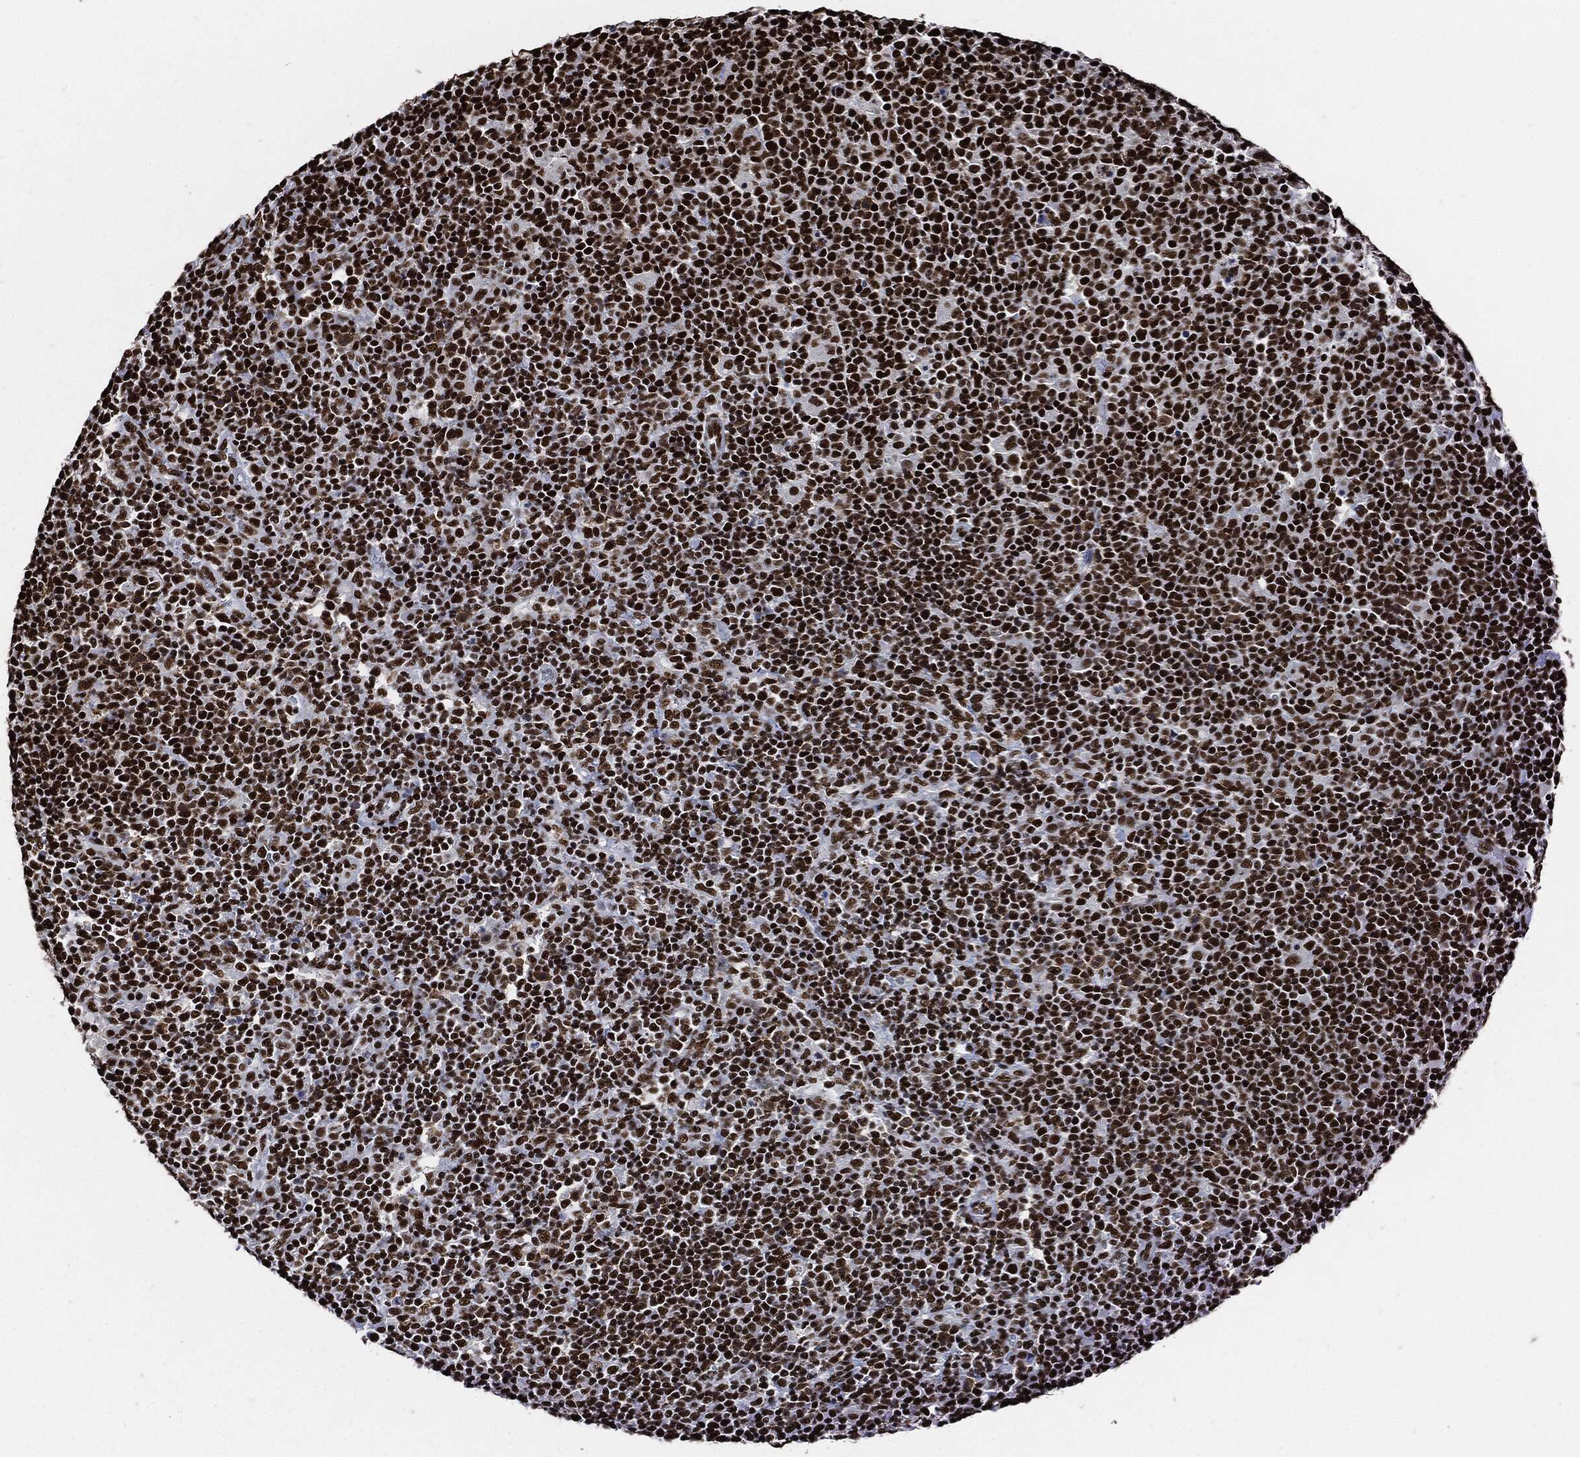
{"staining": {"intensity": "strong", "quantity": ">75%", "location": "nuclear"}, "tissue": "lymphoma", "cell_type": "Tumor cells", "image_type": "cancer", "snomed": [{"axis": "morphology", "description": "Malignant lymphoma, non-Hodgkin's type, High grade"}, {"axis": "topography", "description": "Lymph node"}], "caption": "About >75% of tumor cells in human lymphoma reveal strong nuclear protein positivity as visualized by brown immunohistochemical staining.", "gene": "RECQL", "patient": {"sex": "male", "age": 61}}